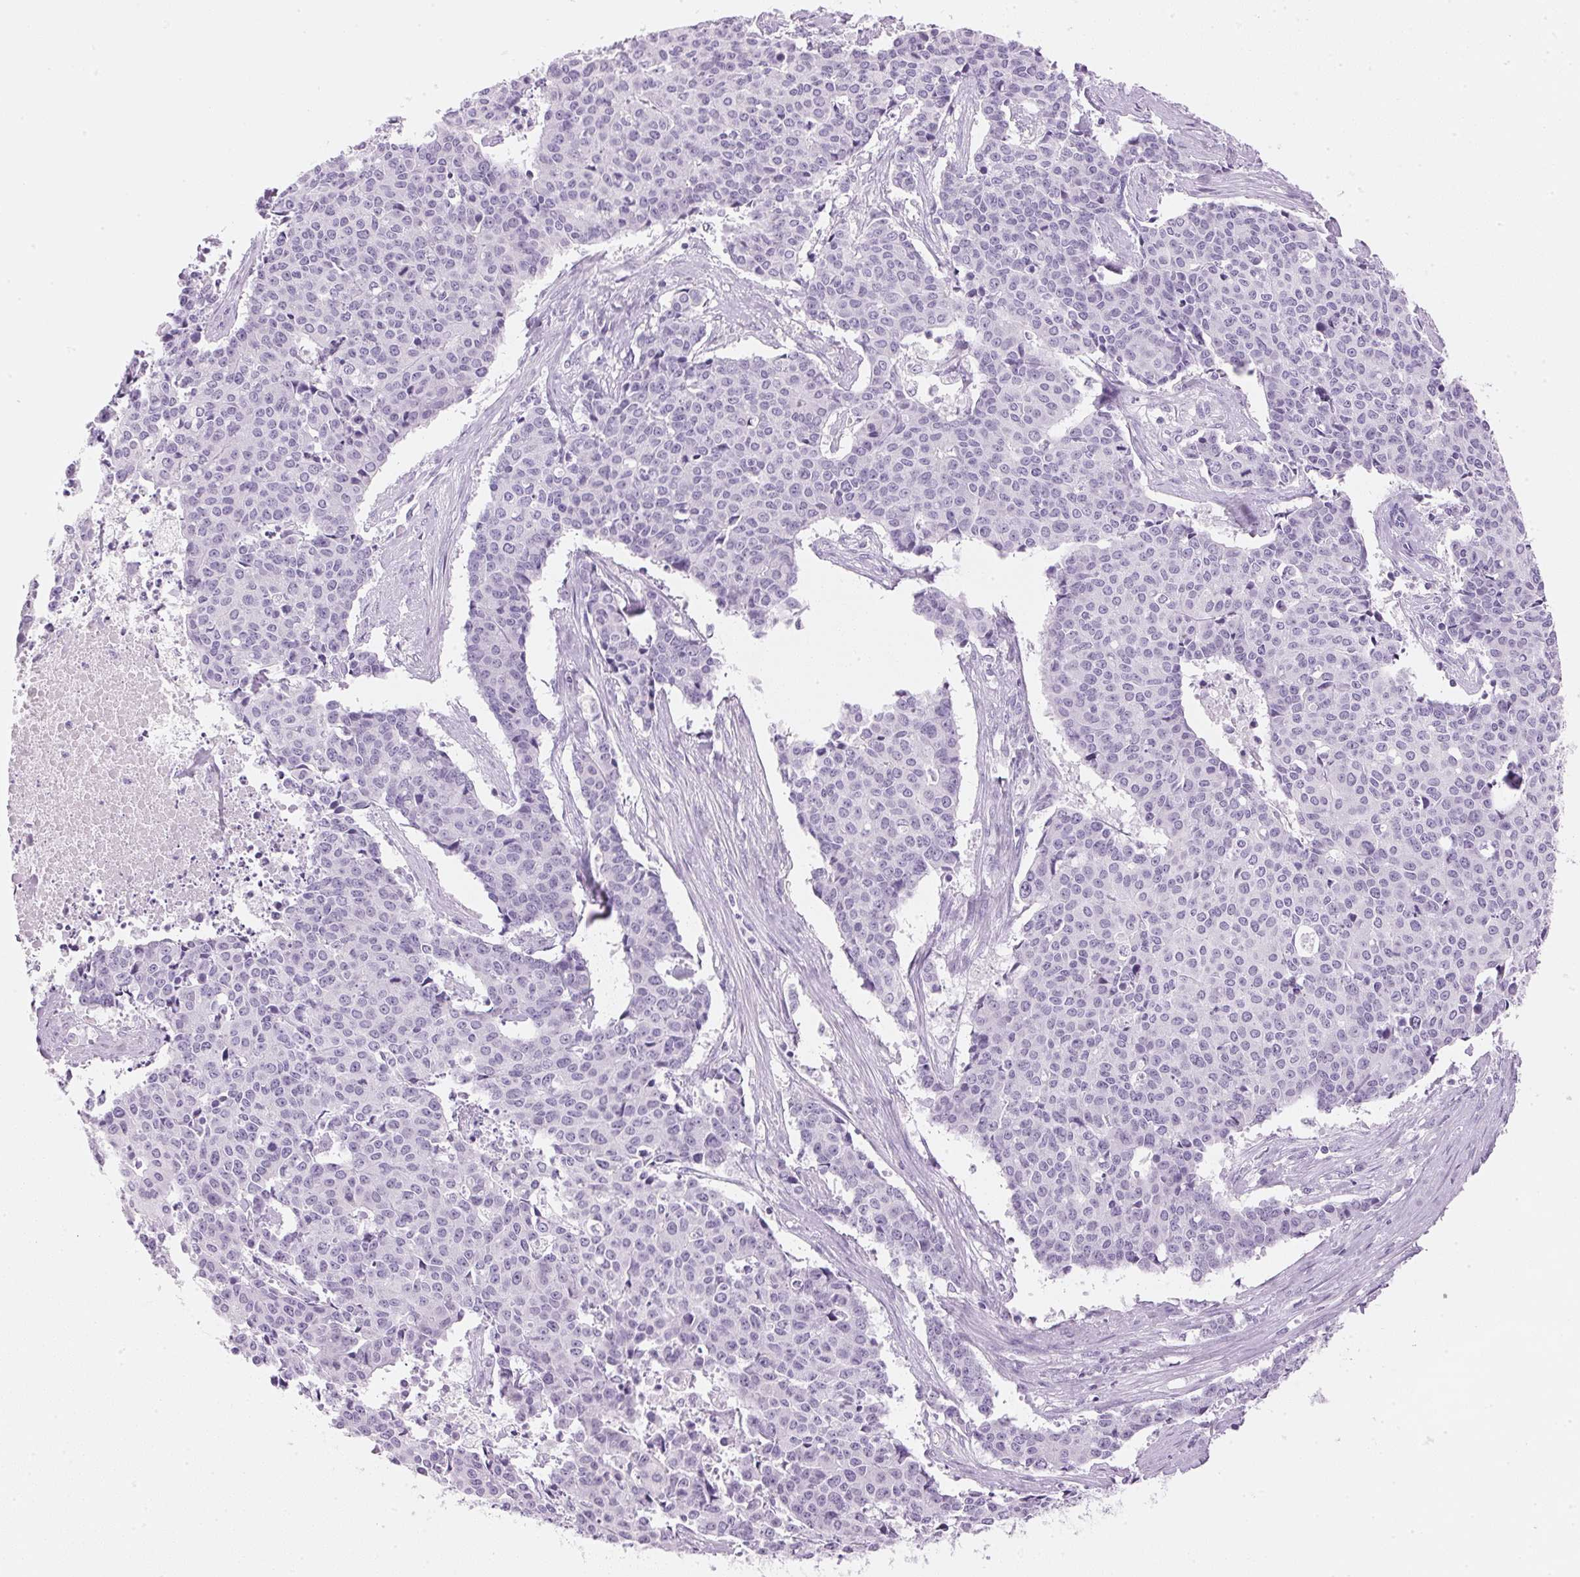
{"staining": {"intensity": "negative", "quantity": "none", "location": "none"}, "tissue": "cervical cancer", "cell_type": "Tumor cells", "image_type": "cancer", "snomed": [{"axis": "morphology", "description": "Squamous cell carcinoma, NOS"}, {"axis": "topography", "description": "Cervix"}], "caption": "Immunohistochemical staining of cervical cancer (squamous cell carcinoma) exhibits no significant expression in tumor cells.", "gene": "IGFBP1", "patient": {"sex": "female", "age": 28}}